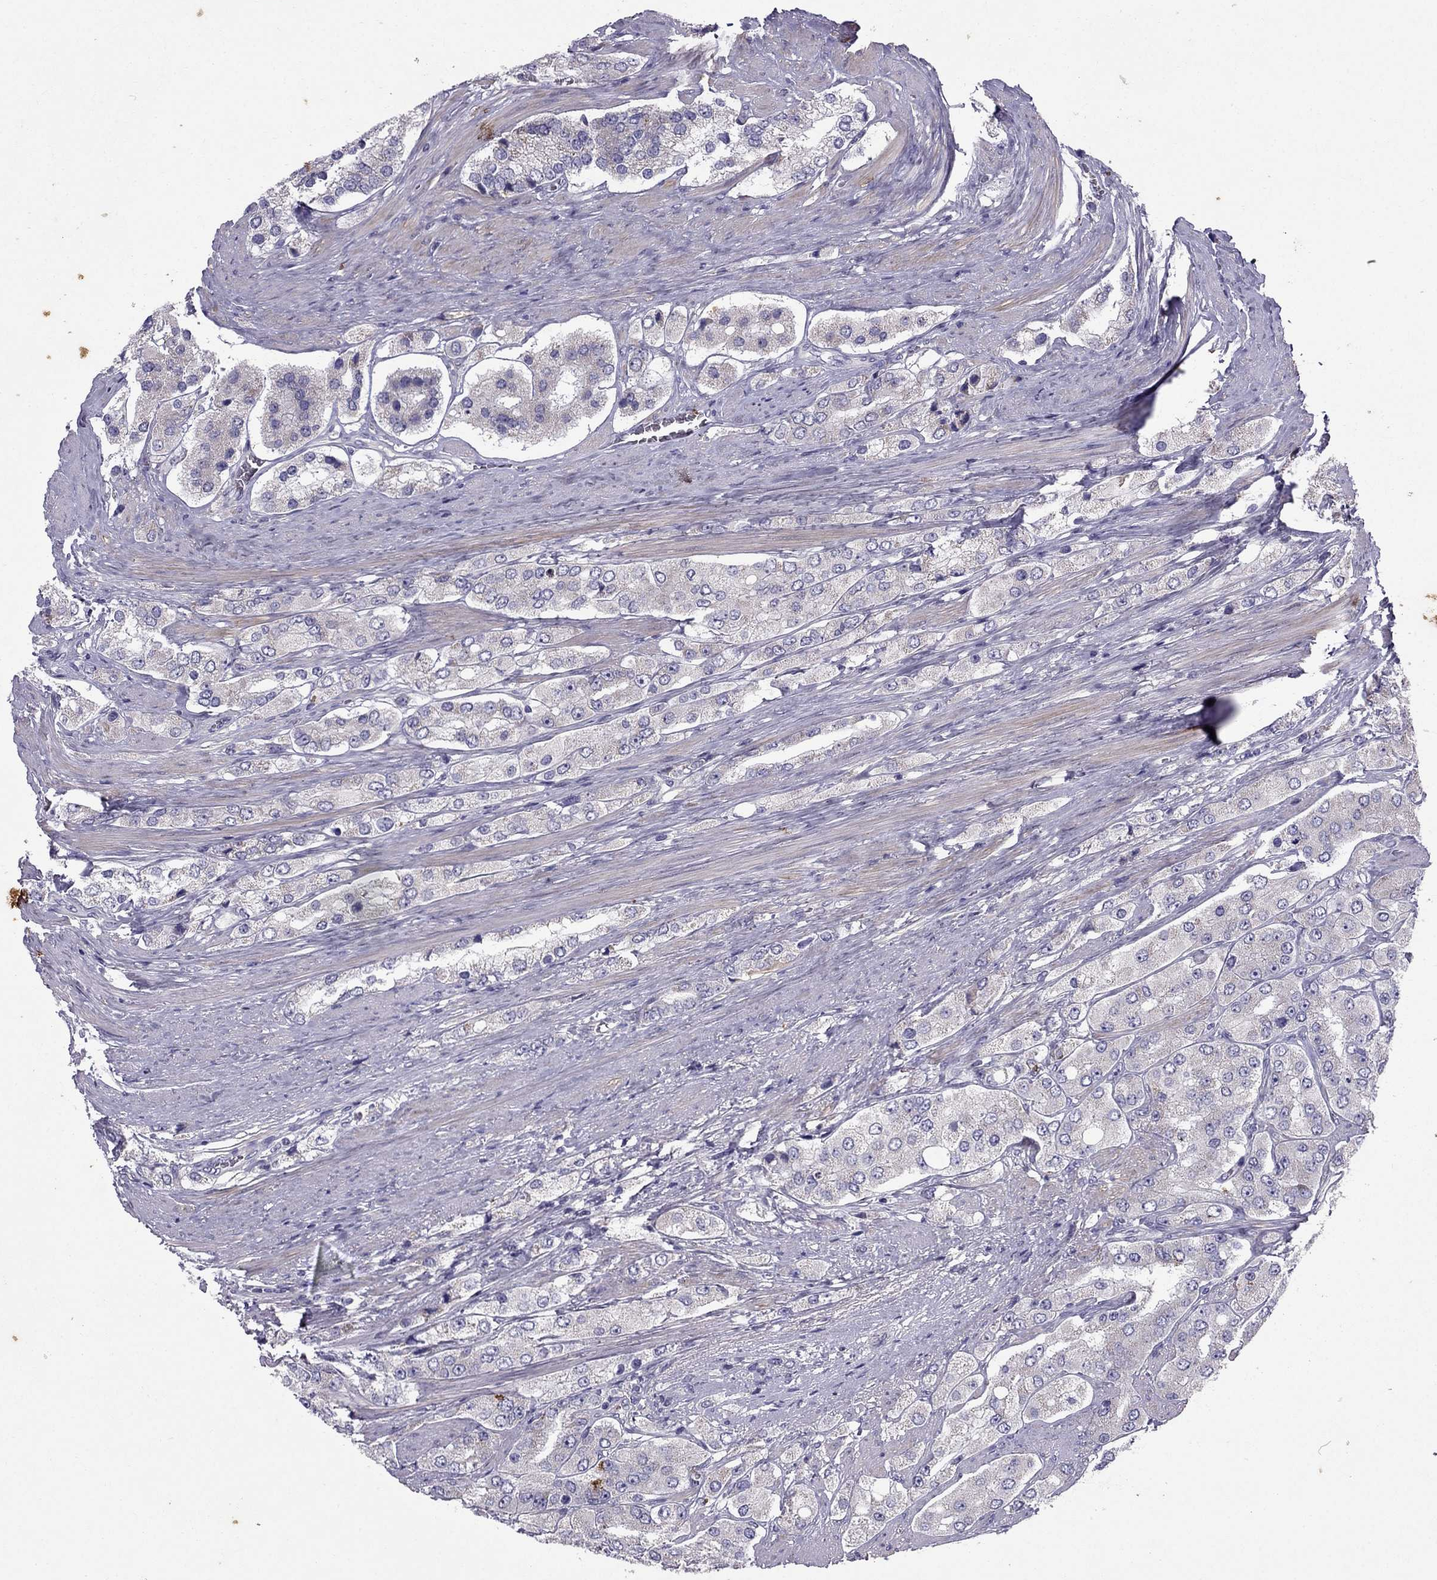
{"staining": {"intensity": "negative", "quantity": "none", "location": "none"}, "tissue": "prostate cancer", "cell_type": "Tumor cells", "image_type": "cancer", "snomed": [{"axis": "morphology", "description": "Adenocarcinoma, Low grade"}, {"axis": "topography", "description": "Prostate"}], "caption": "Tumor cells are negative for brown protein staining in low-grade adenocarcinoma (prostate).", "gene": "SYT5", "patient": {"sex": "male", "age": 69}}